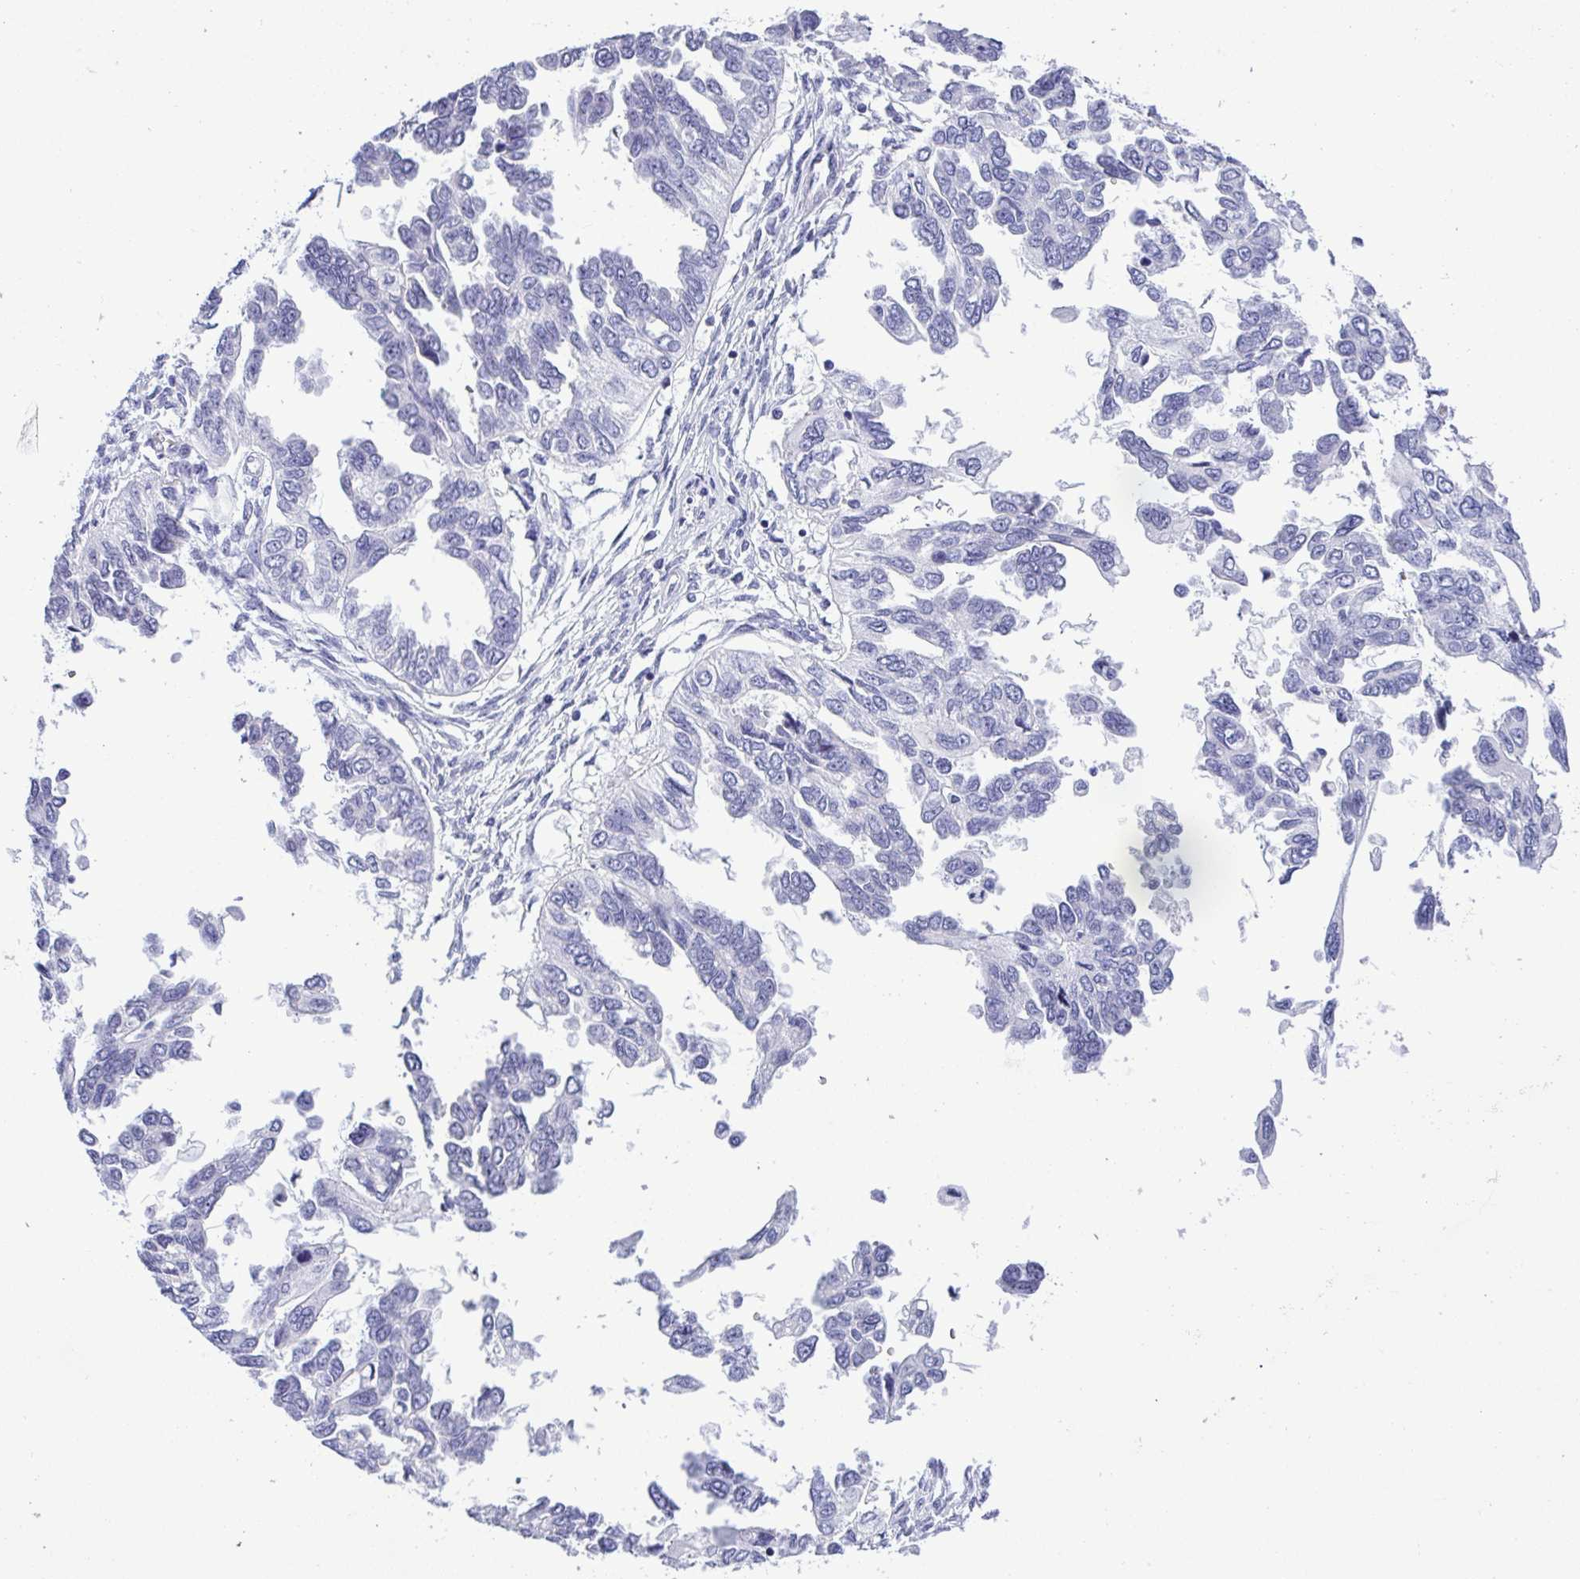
{"staining": {"intensity": "negative", "quantity": "none", "location": "none"}, "tissue": "ovarian cancer", "cell_type": "Tumor cells", "image_type": "cancer", "snomed": [{"axis": "morphology", "description": "Cystadenocarcinoma, serous, NOS"}, {"axis": "topography", "description": "Ovary"}], "caption": "The immunohistochemistry (IHC) histopathology image has no significant staining in tumor cells of ovarian serous cystadenocarcinoma tissue. Brightfield microscopy of immunohistochemistry (IHC) stained with DAB (3,3'-diaminobenzidine) (brown) and hematoxylin (blue), captured at high magnification.", "gene": "YBX2", "patient": {"sex": "female", "age": 53}}